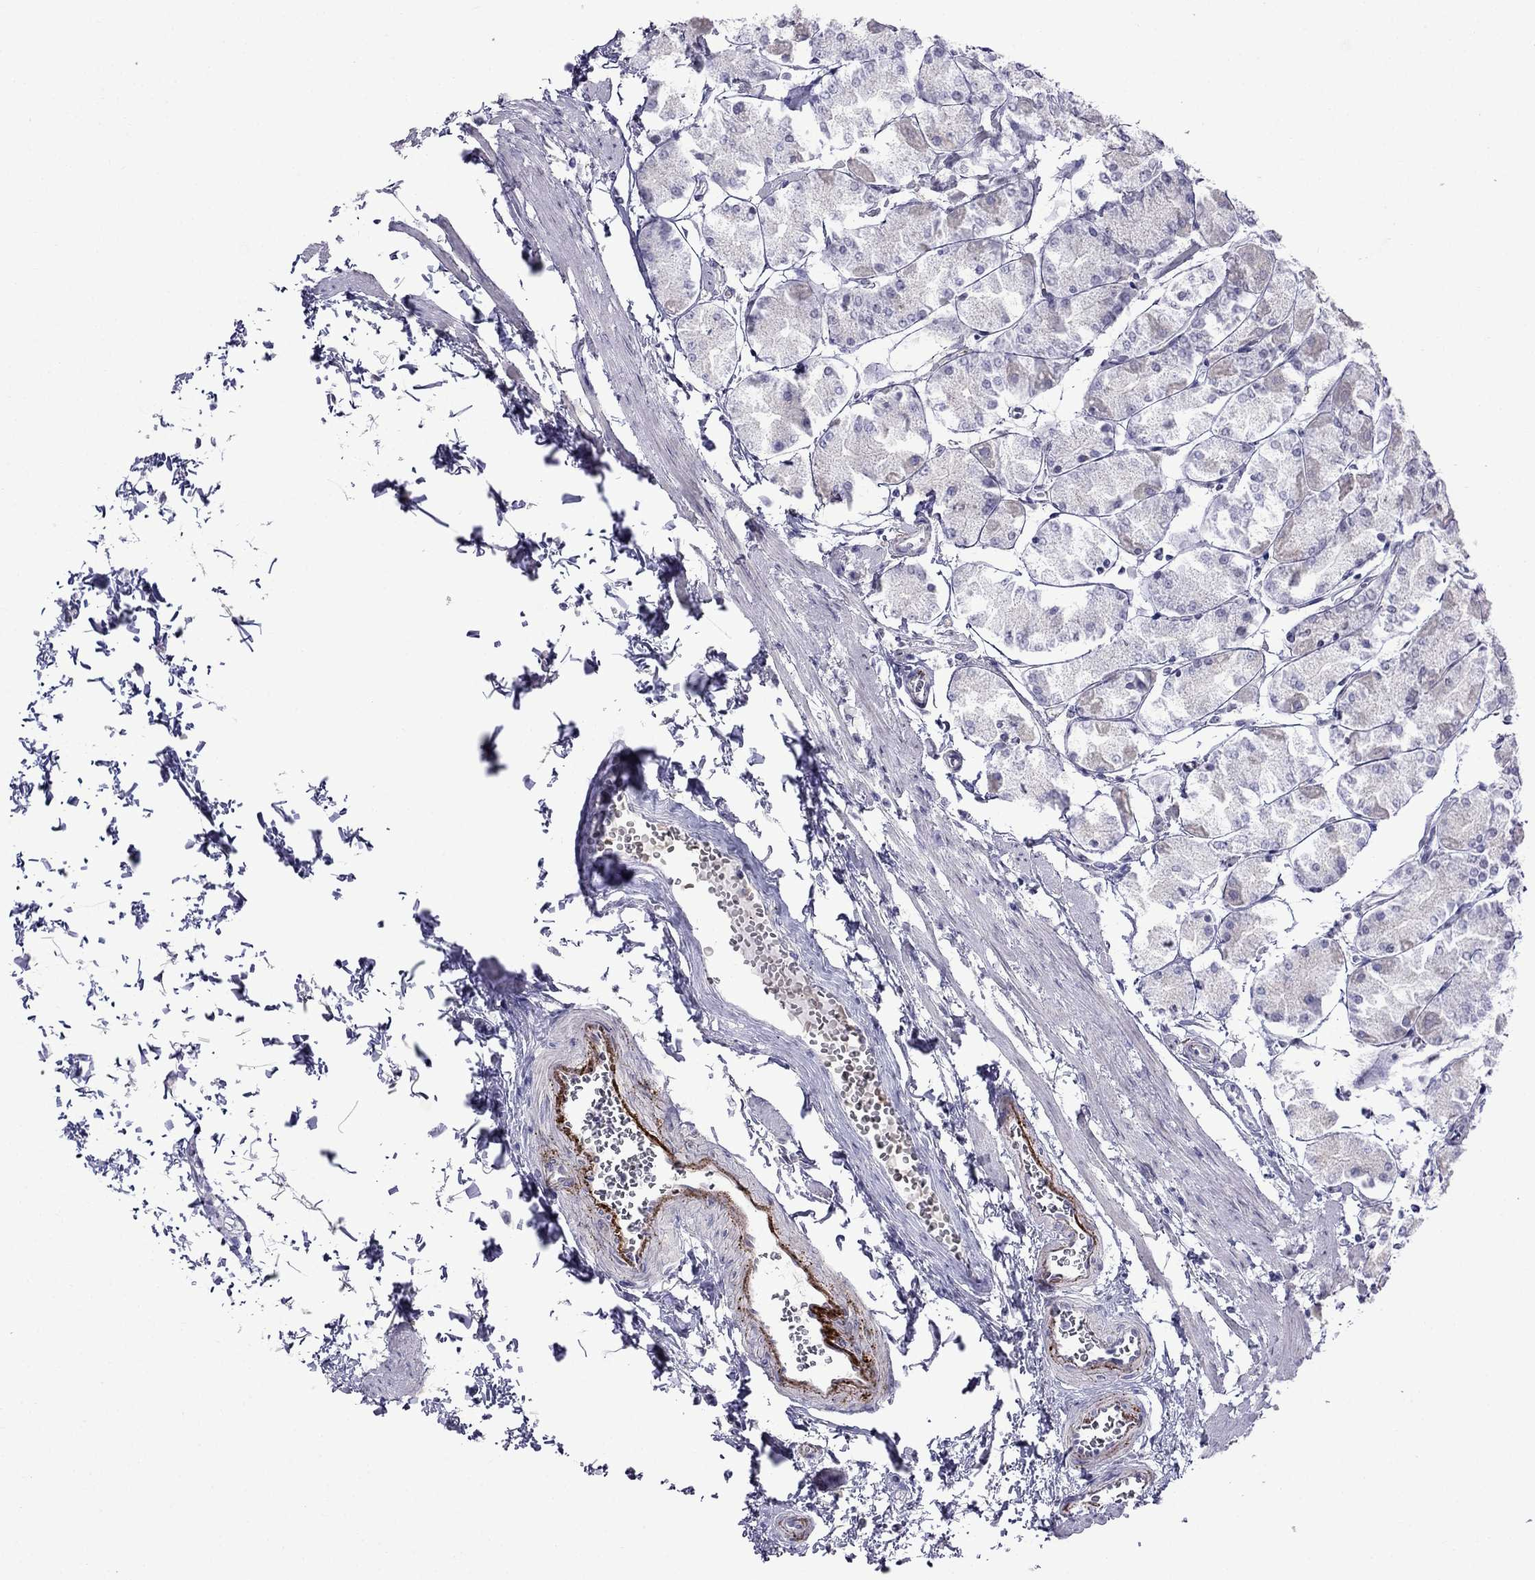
{"staining": {"intensity": "negative", "quantity": "none", "location": "none"}, "tissue": "stomach", "cell_type": "Glandular cells", "image_type": "normal", "snomed": [{"axis": "morphology", "description": "Normal tissue, NOS"}, {"axis": "topography", "description": "Stomach, upper"}], "caption": "The micrograph displays no staining of glandular cells in benign stomach. (DAB (3,3'-diaminobenzidine) IHC visualized using brightfield microscopy, high magnification).", "gene": "MGP", "patient": {"sex": "male", "age": 60}}